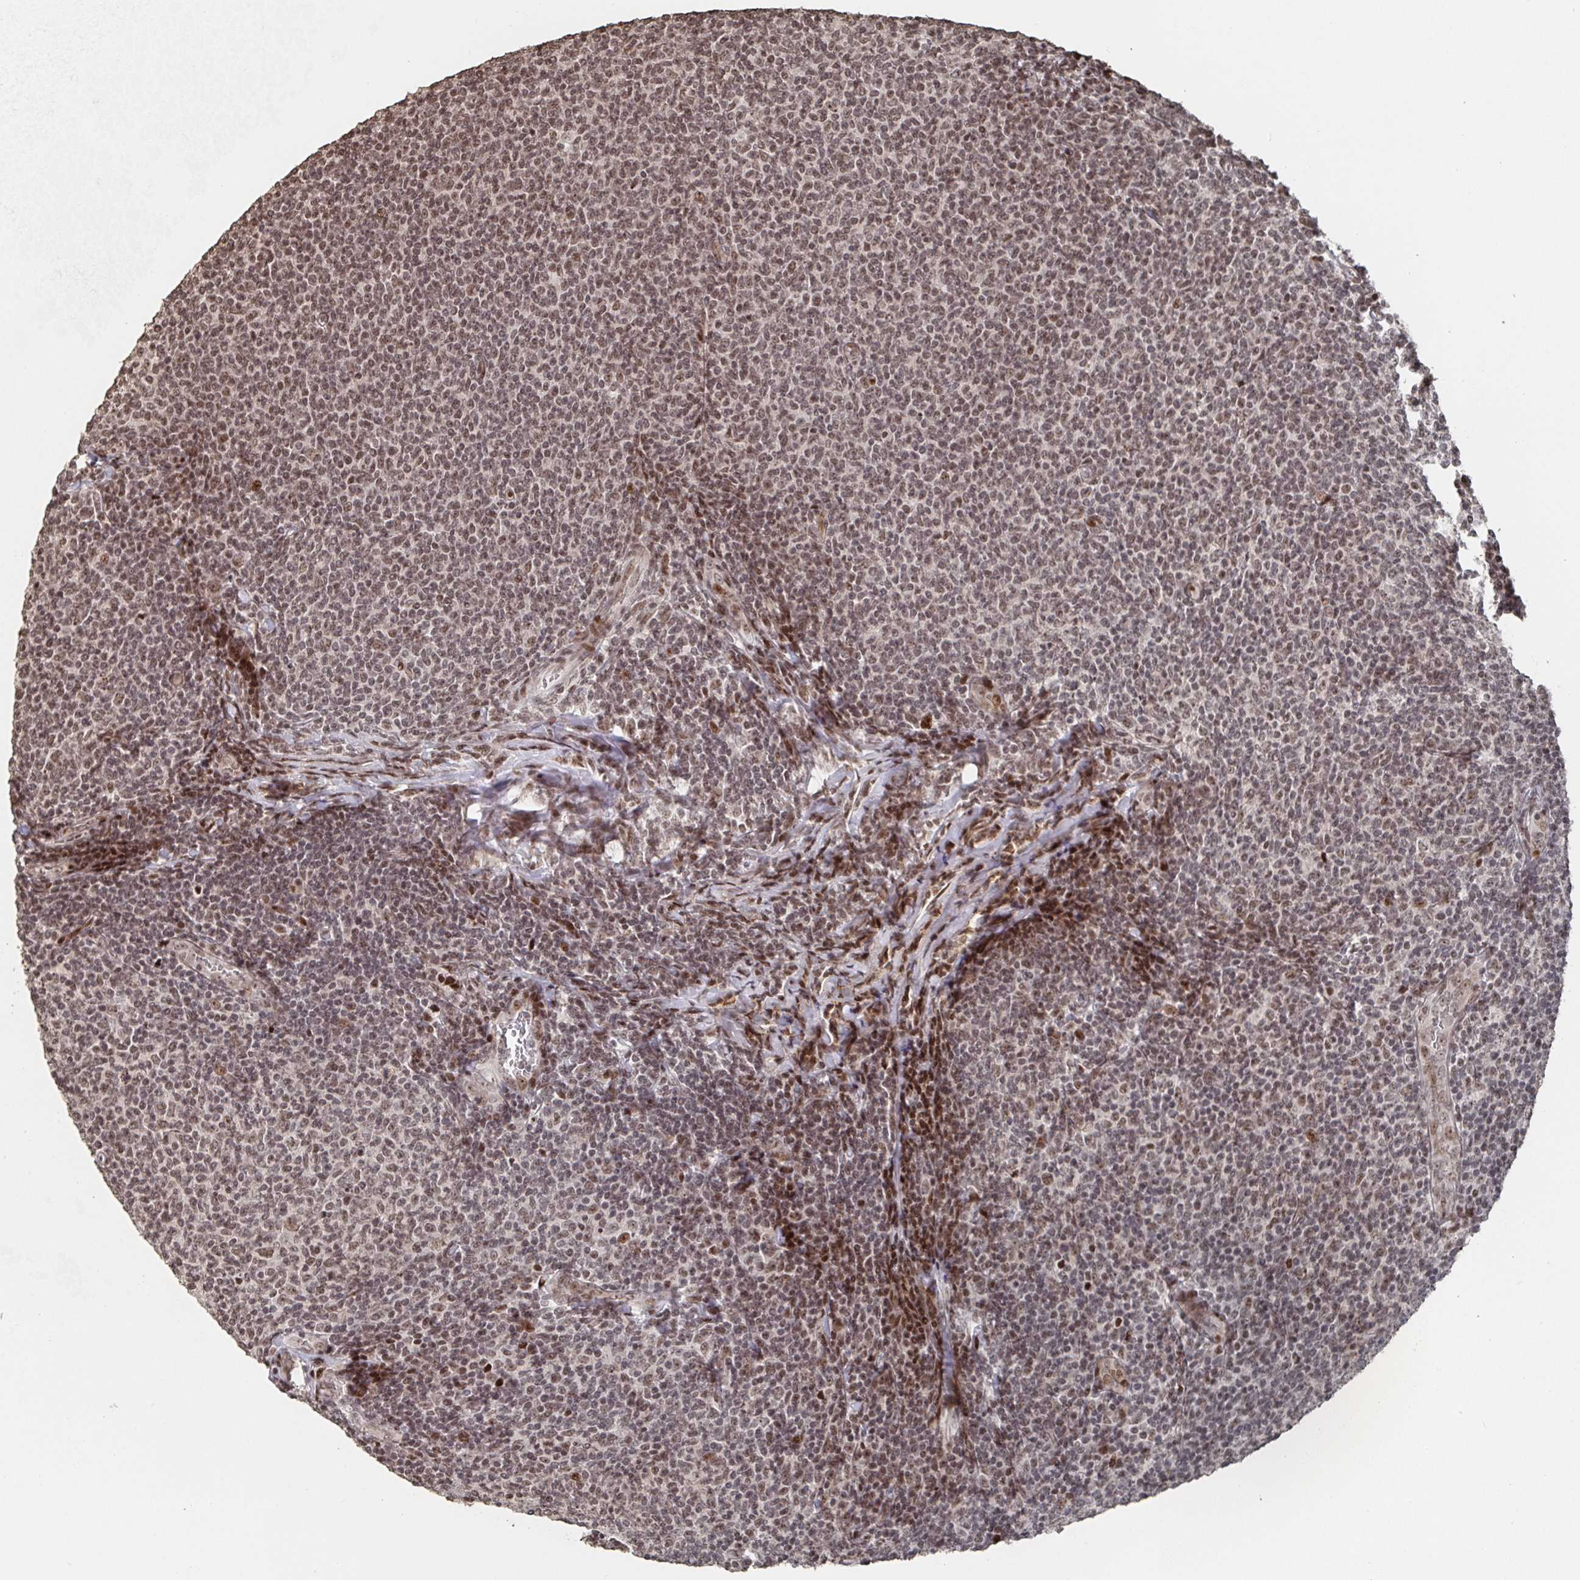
{"staining": {"intensity": "moderate", "quantity": ">75%", "location": "nuclear"}, "tissue": "lymphoma", "cell_type": "Tumor cells", "image_type": "cancer", "snomed": [{"axis": "morphology", "description": "Malignant lymphoma, non-Hodgkin's type, Low grade"}, {"axis": "topography", "description": "Lymph node"}], "caption": "Immunohistochemical staining of human low-grade malignant lymphoma, non-Hodgkin's type displays medium levels of moderate nuclear positivity in about >75% of tumor cells.", "gene": "ZDHHC12", "patient": {"sex": "male", "age": 52}}